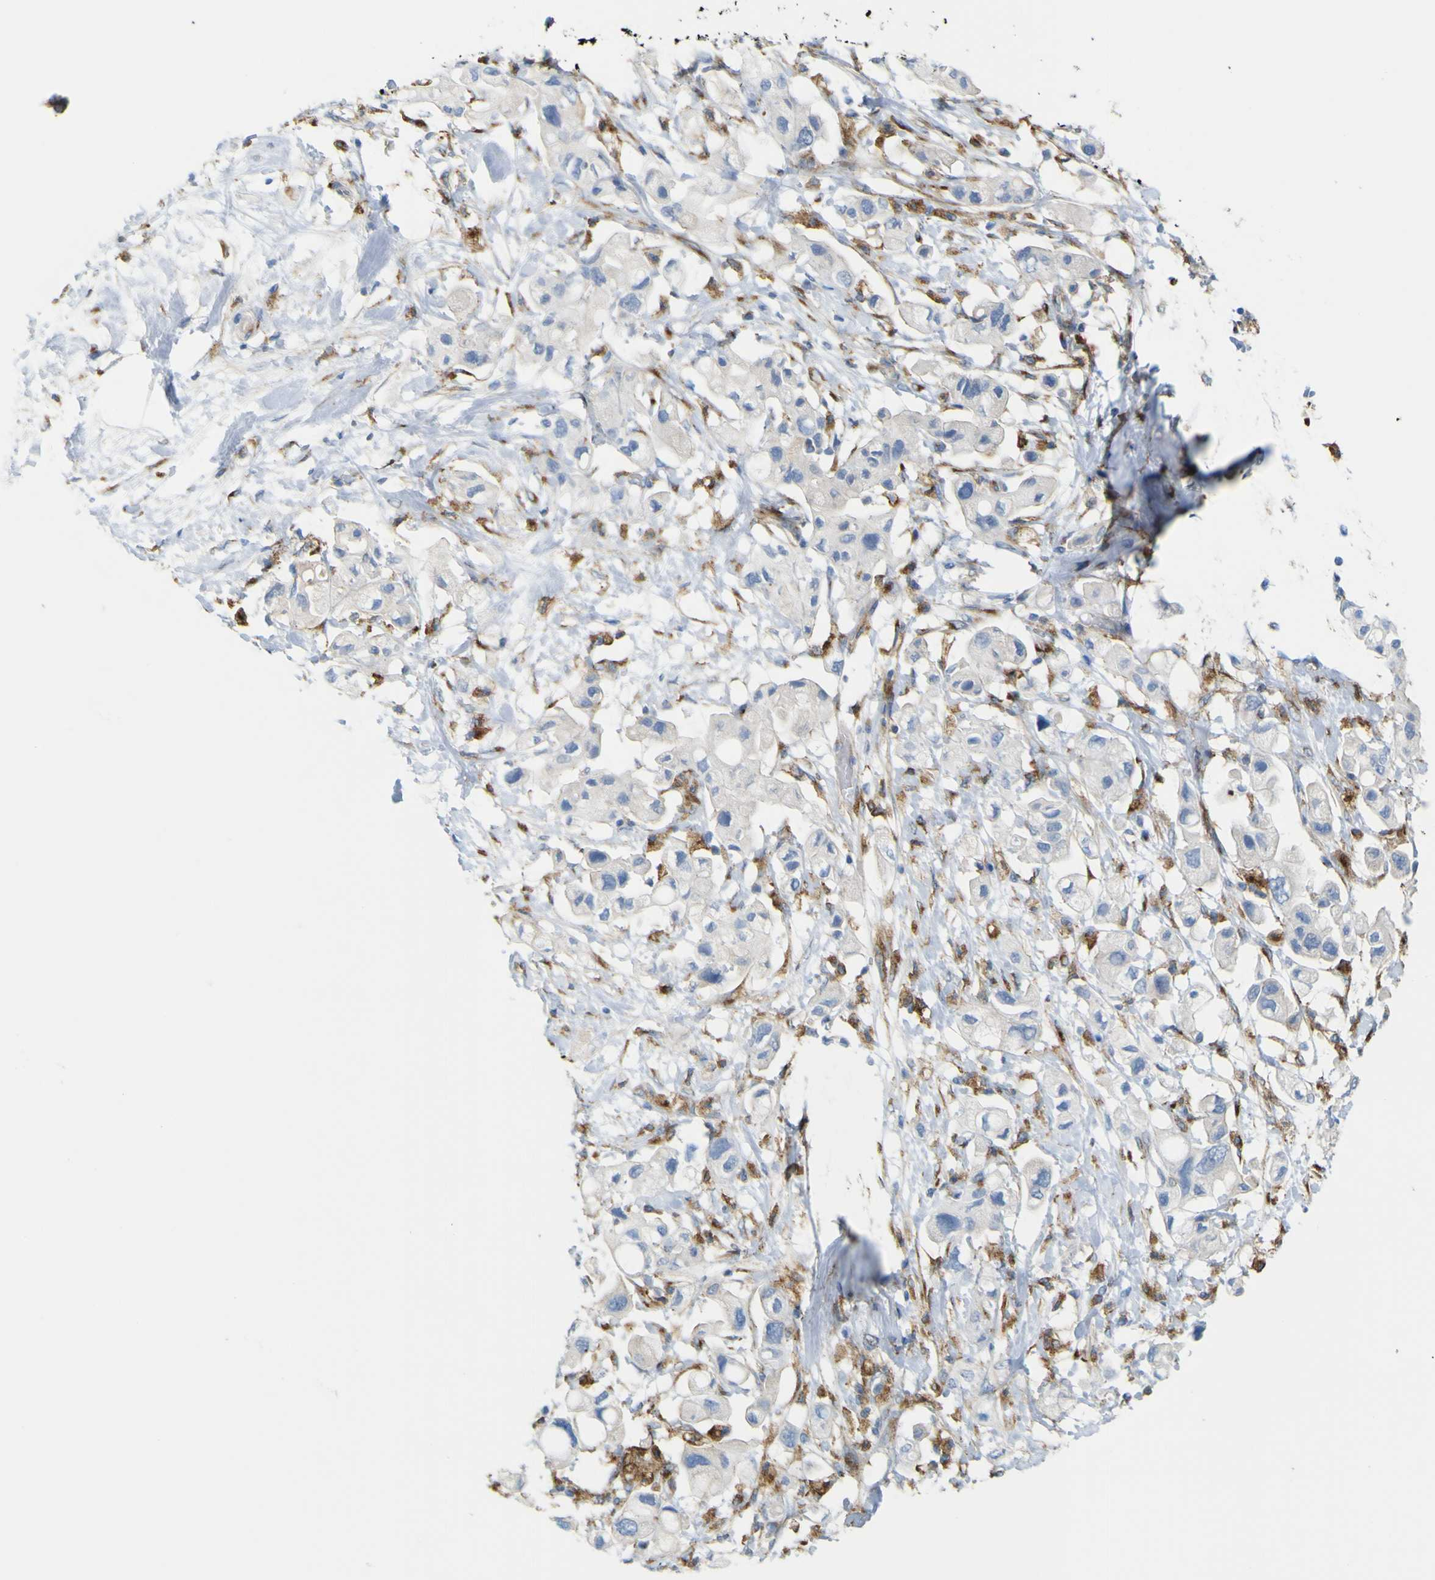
{"staining": {"intensity": "negative", "quantity": "none", "location": "none"}, "tissue": "pancreatic cancer", "cell_type": "Tumor cells", "image_type": "cancer", "snomed": [{"axis": "morphology", "description": "Adenocarcinoma, NOS"}, {"axis": "topography", "description": "Pancreas"}], "caption": "Adenocarcinoma (pancreatic) was stained to show a protein in brown. There is no significant positivity in tumor cells. Brightfield microscopy of IHC stained with DAB (brown) and hematoxylin (blue), captured at high magnification.", "gene": "IGF2R", "patient": {"sex": "female", "age": 56}}